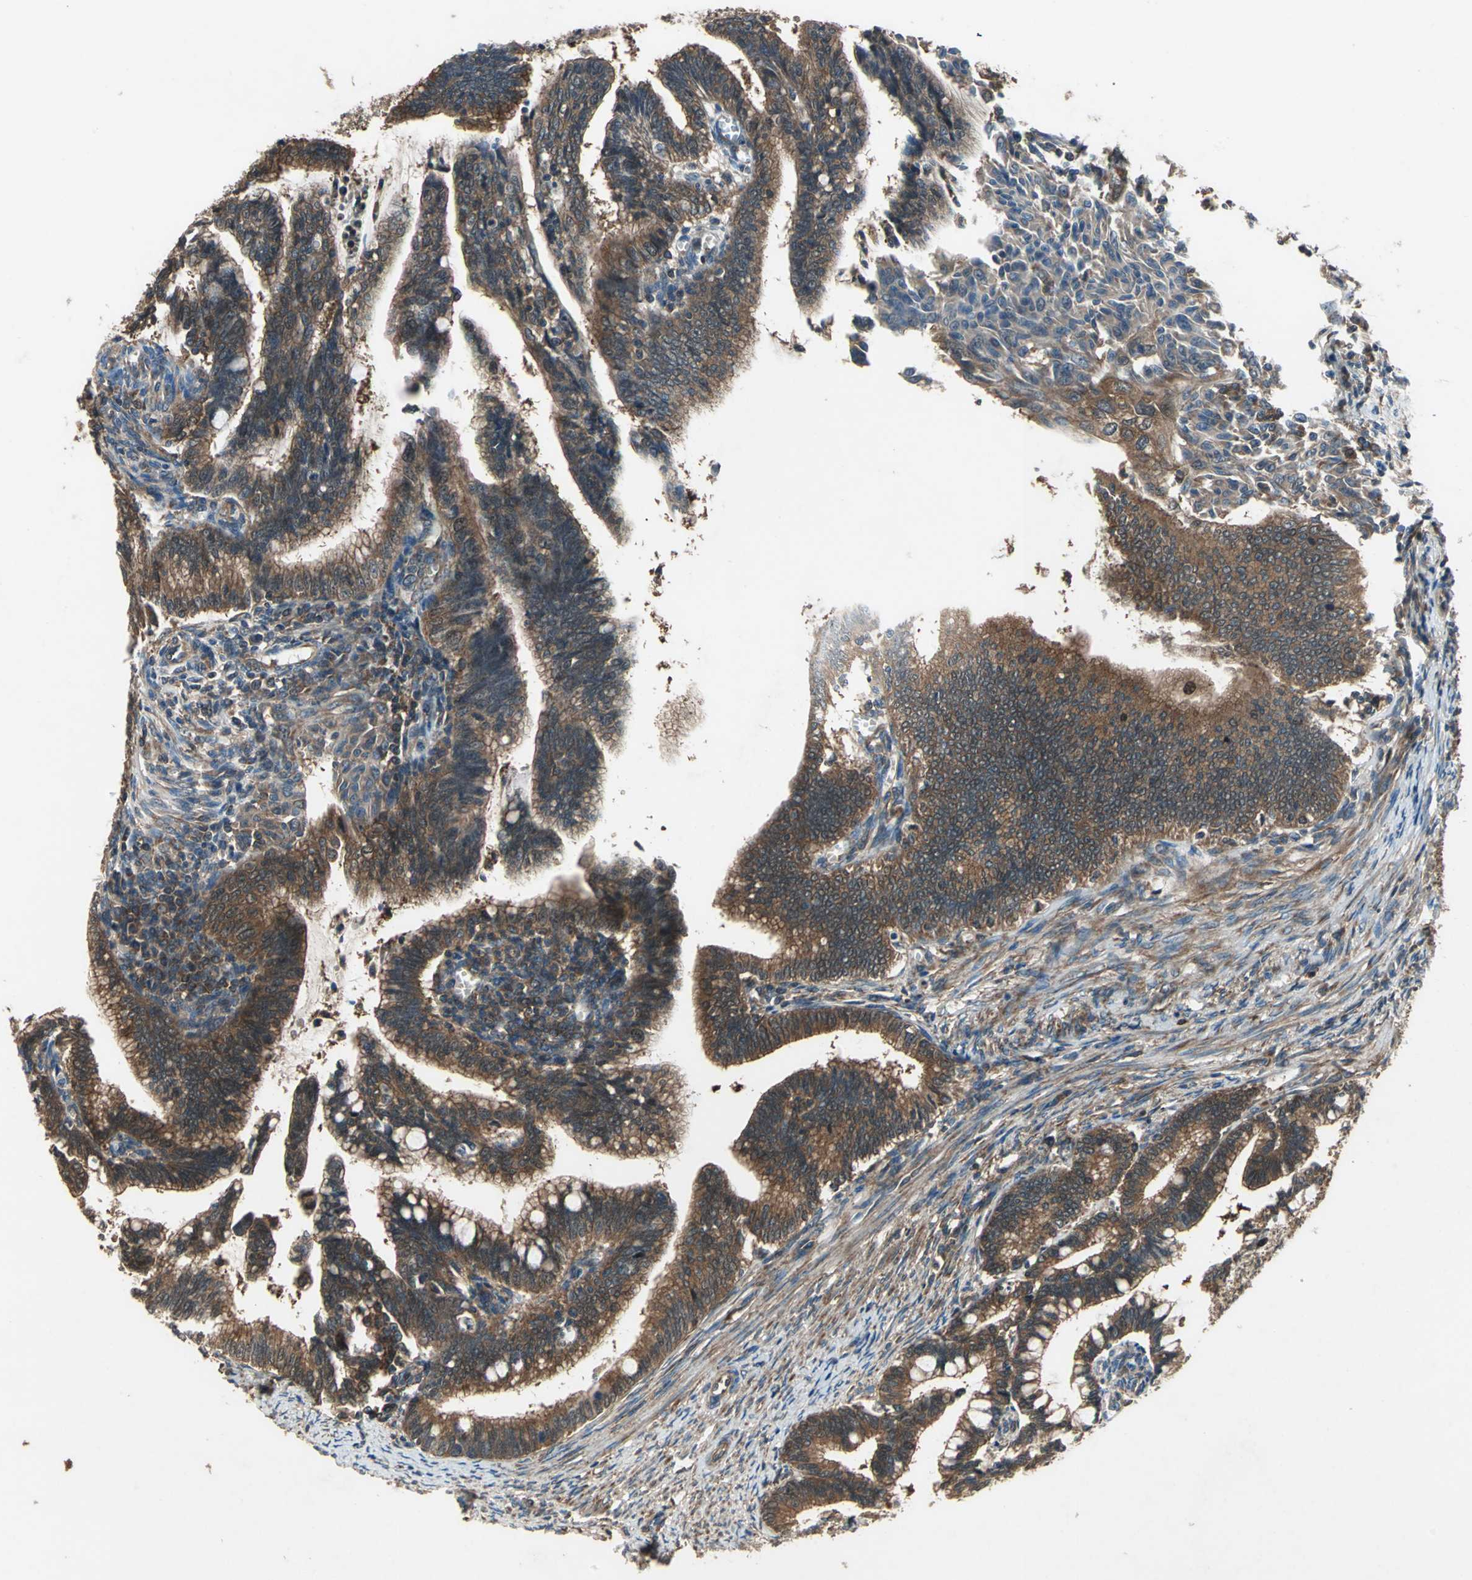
{"staining": {"intensity": "strong", "quantity": ">75%", "location": "cytoplasmic/membranous"}, "tissue": "cervical cancer", "cell_type": "Tumor cells", "image_type": "cancer", "snomed": [{"axis": "morphology", "description": "Adenocarcinoma, NOS"}, {"axis": "topography", "description": "Cervix"}], "caption": "DAB (3,3'-diaminobenzidine) immunohistochemical staining of cervical adenocarcinoma displays strong cytoplasmic/membranous protein expression in about >75% of tumor cells.", "gene": "CAPN1", "patient": {"sex": "female", "age": 36}}